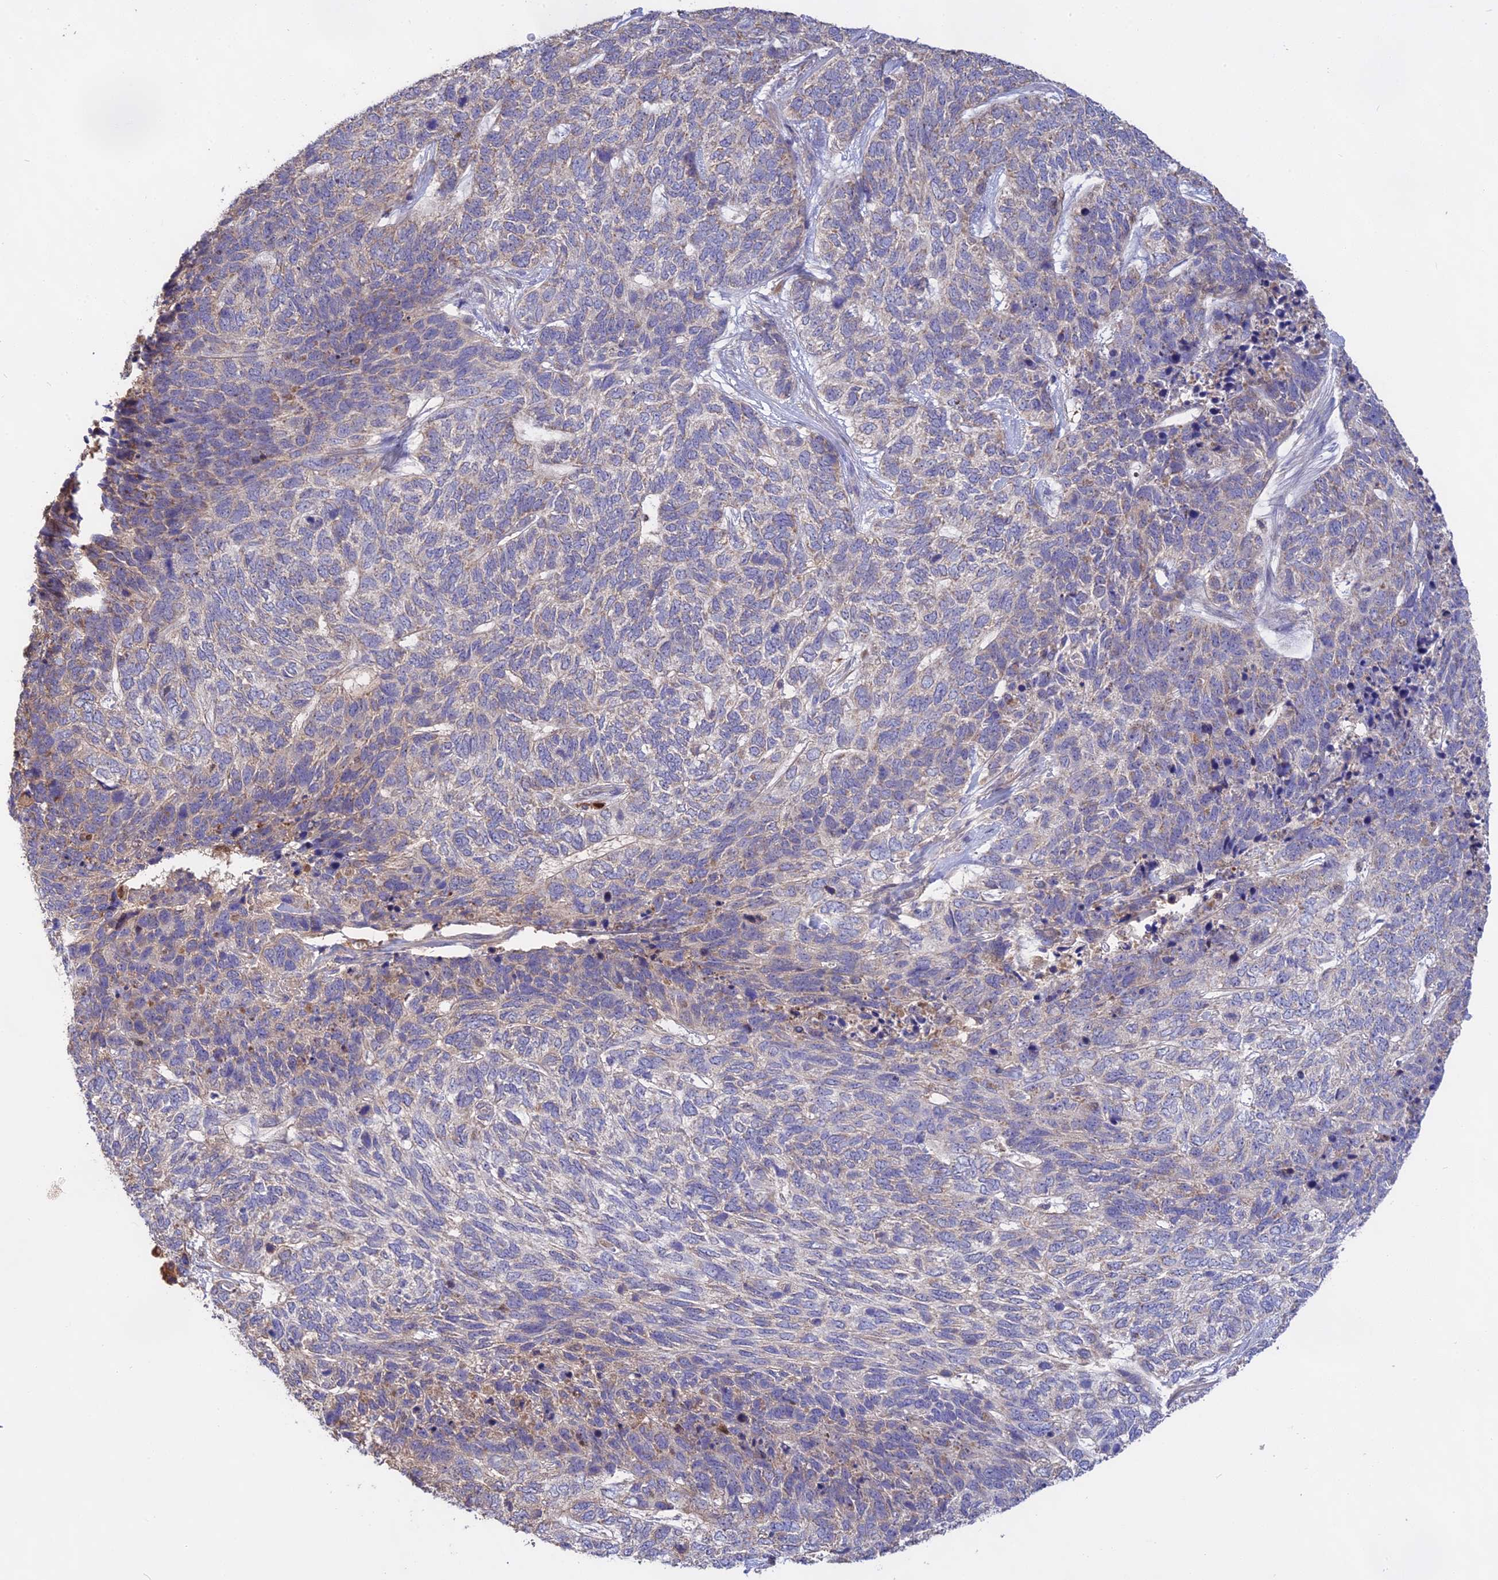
{"staining": {"intensity": "weak", "quantity": "<25%", "location": "cytoplasmic/membranous"}, "tissue": "skin cancer", "cell_type": "Tumor cells", "image_type": "cancer", "snomed": [{"axis": "morphology", "description": "Basal cell carcinoma"}, {"axis": "topography", "description": "Skin"}], "caption": "Histopathology image shows no protein staining in tumor cells of skin basal cell carcinoma tissue.", "gene": "NUDT8", "patient": {"sex": "female", "age": 65}}